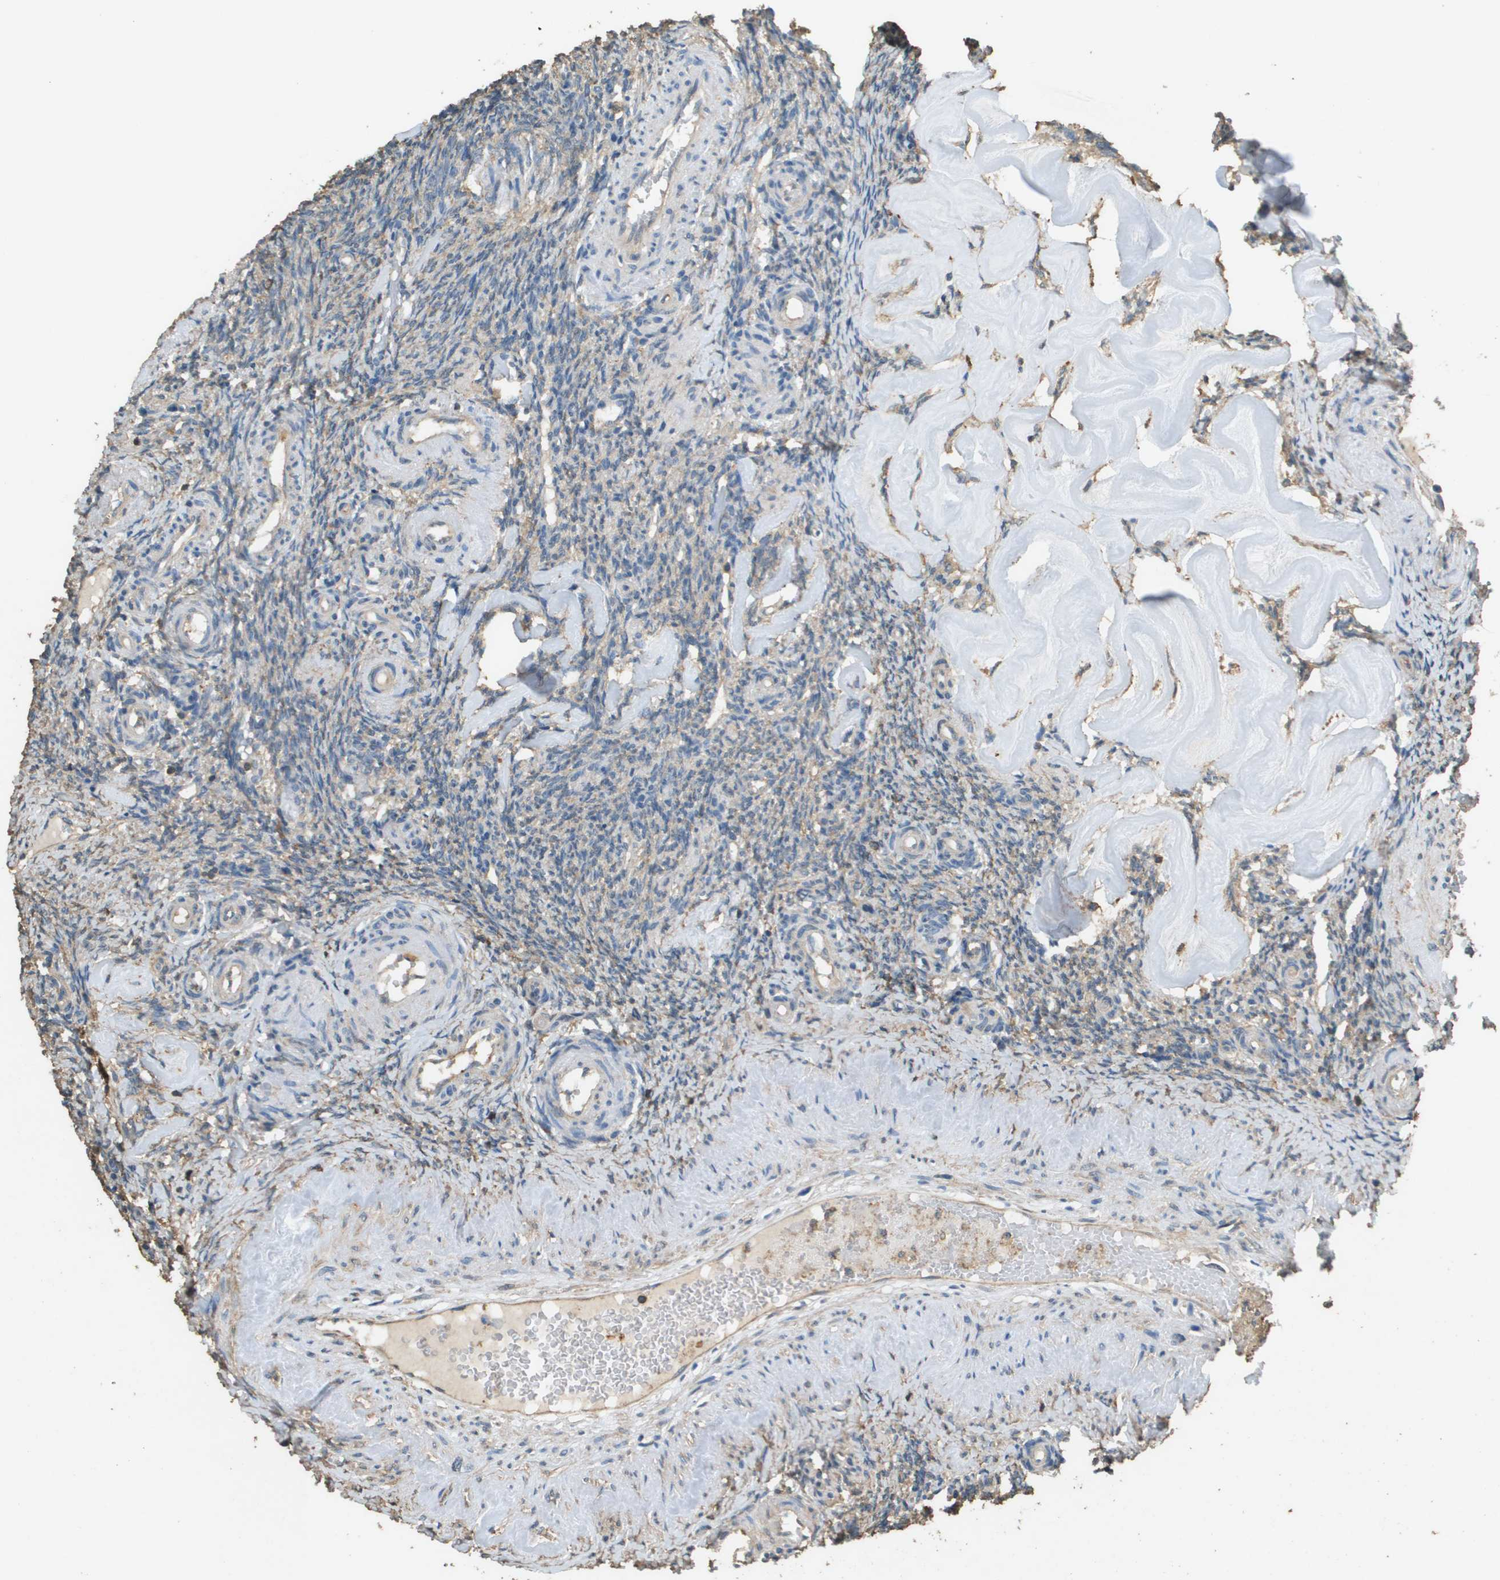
{"staining": {"intensity": "weak", "quantity": "<25%", "location": "cytoplasmic/membranous"}, "tissue": "ovary", "cell_type": "Ovarian stroma cells", "image_type": "normal", "snomed": [{"axis": "morphology", "description": "Normal tissue, NOS"}, {"axis": "topography", "description": "Ovary"}], "caption": "A photomicrograph of human ovary is negative for staining in ovarian stroma cells. Nuclei are stained in blue.", "gene": "MS4A7", "patient": {"sex": "female", "age": 41}}